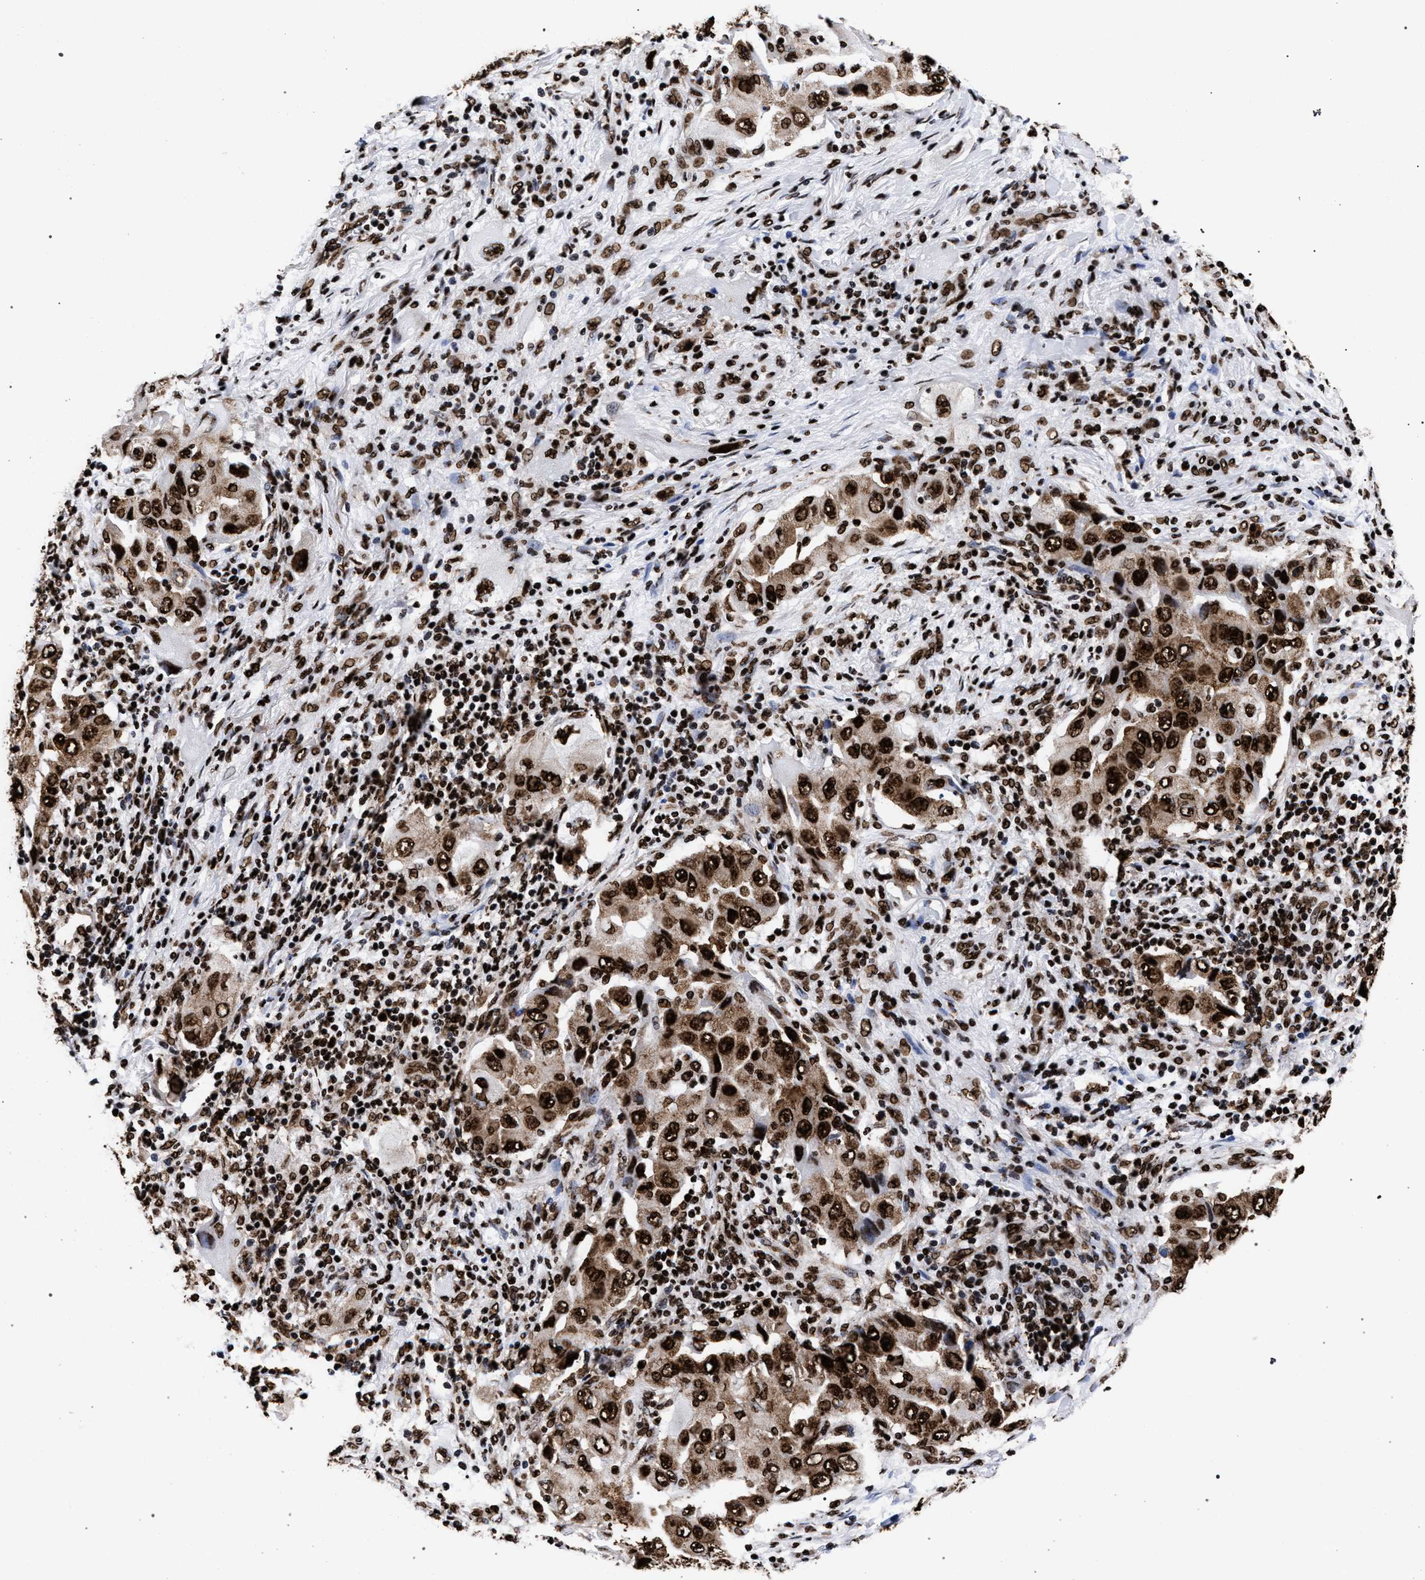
{"staining": {"intensity": "strong", "quantity": ">75%", "location": "cytoplasmic/membranous,nuclear"}, "tissue": "lung cancer", "cell_type": "Tumor cells", "image_type": "cancer", "snomed": [{"axis": "morphology", "description": "Adenocarcinoma, NOS"}, {"axis": "topography", "description": "Lung"}], "caption": "An image showing strong cytoplasmic/membranous and nuclear positivity in approximately >75% of tumor cells in lung cancer, as visualized by brown immunohistochemical staining.", "gene": "HNRNPA1", "patient": {"sex": "female", "age": 65}}